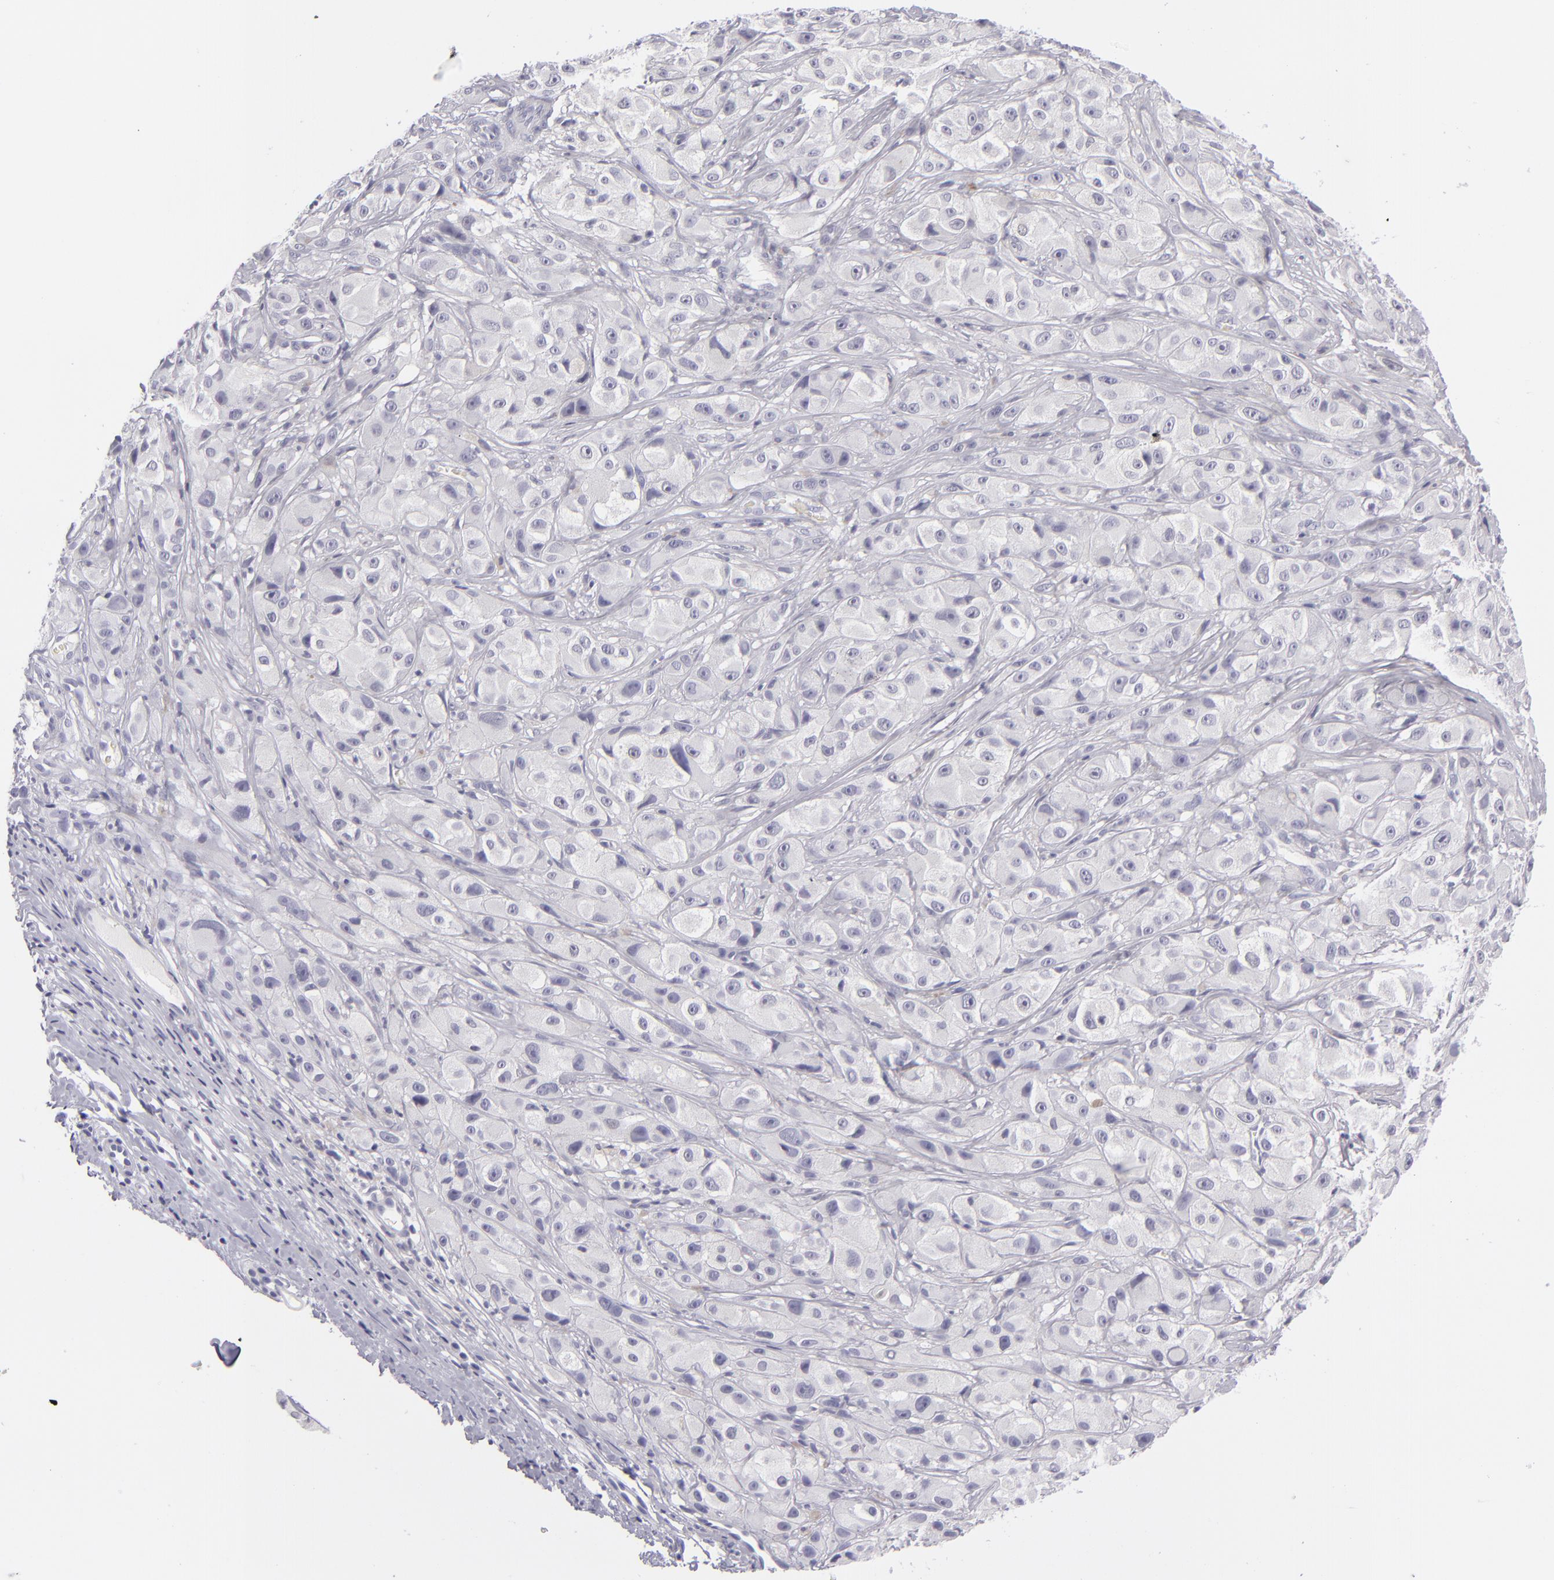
{"staining": {"intensity": "negative", "quantity": "none", "location": "none"}, "tissue": "melanoma", "cell_type": "Tumor cells", "image_type": "cancer", "snomed": [{"axis": "morphology", "description": "Malignant melanoma, NOS"}, {"axis": "topography", "description": "Skin"}], "caption": "Melanoma was stained to show a protein in brown. There is no significant positivity in tumor cells.", "gene": "VIL1", "patient": {"sex": "male", "age": 56}}